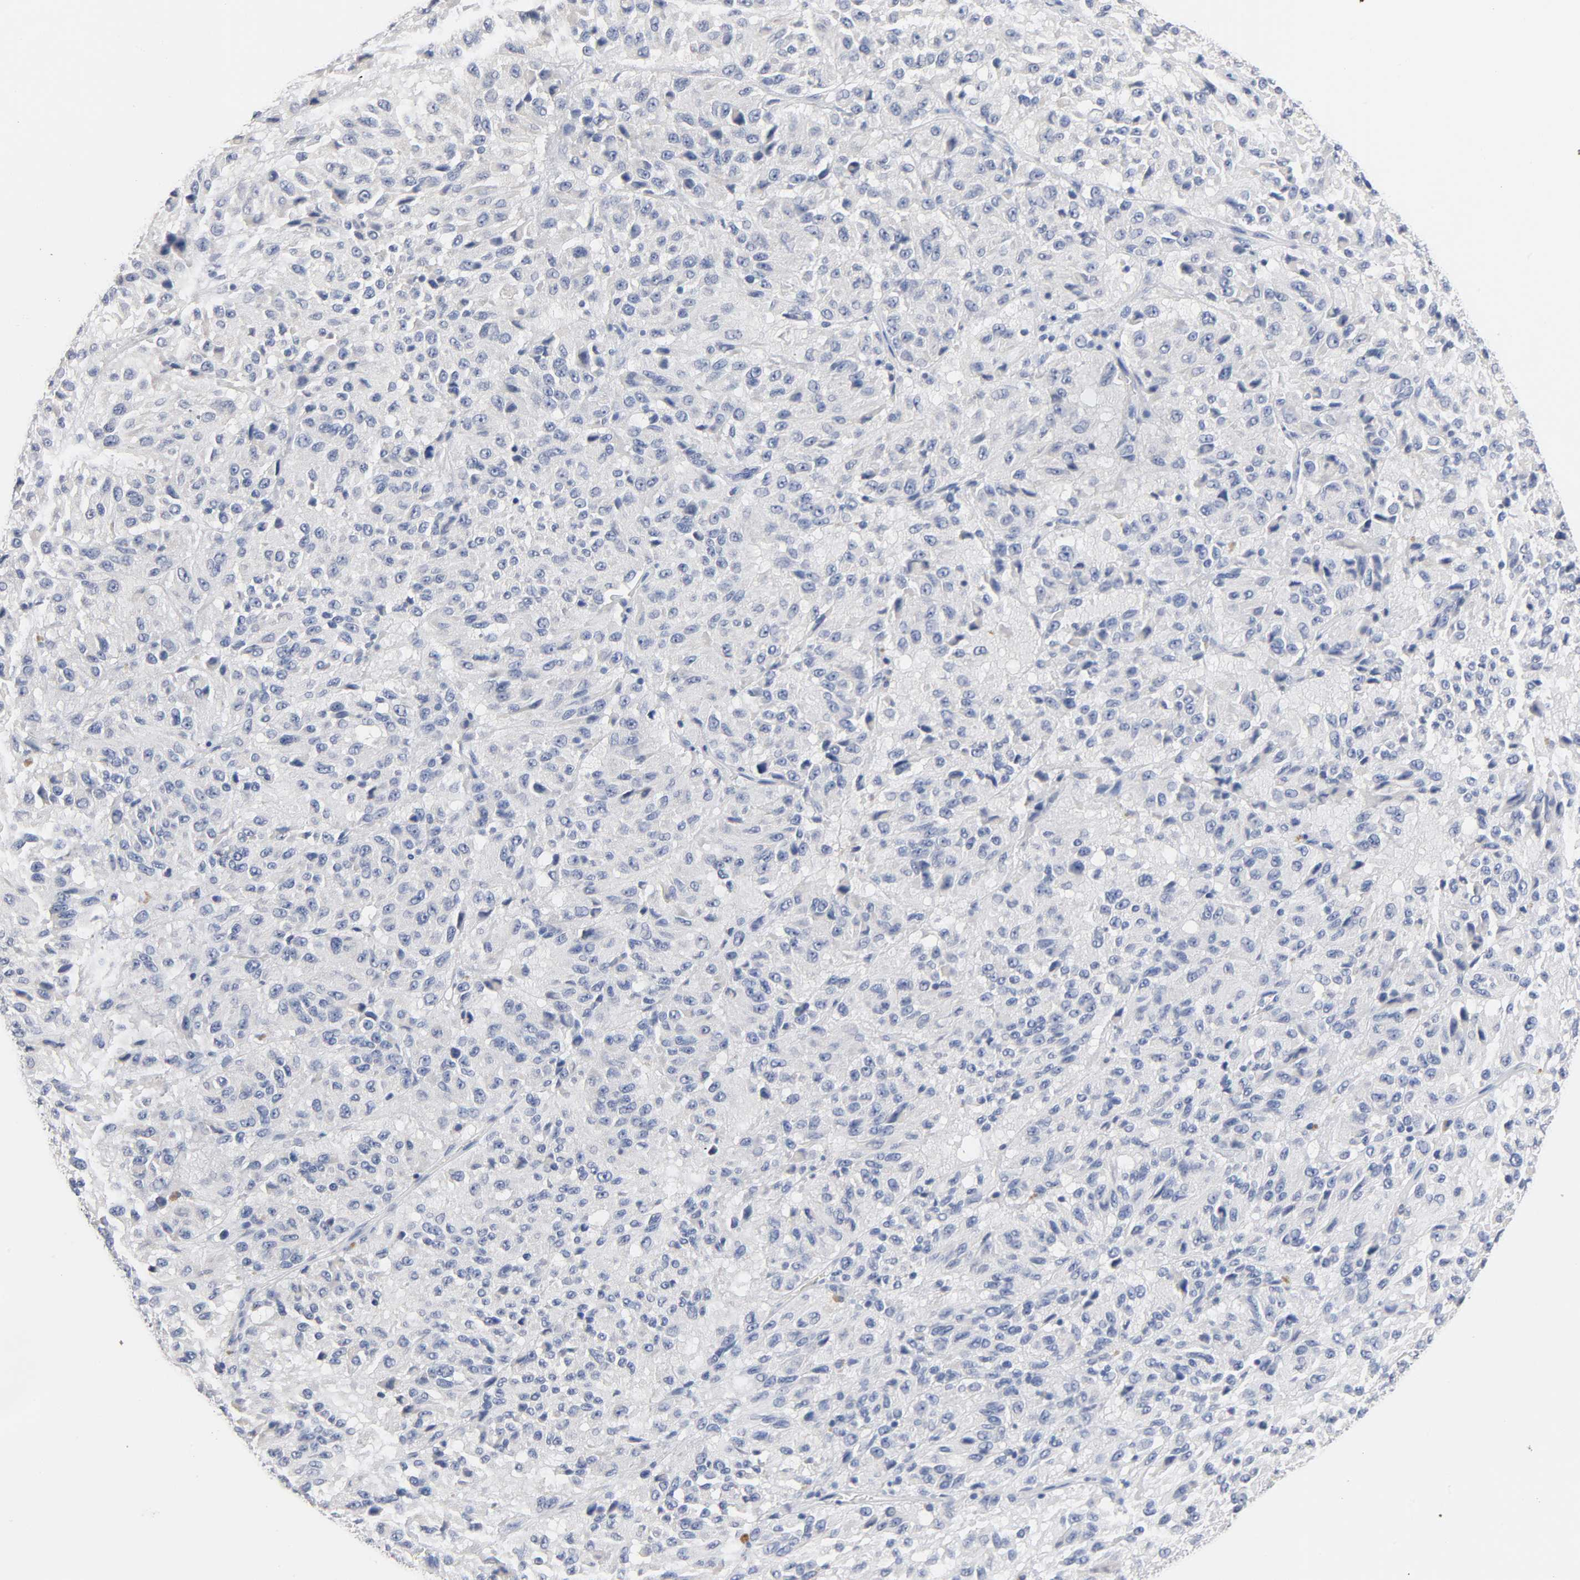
{"staining": {"intensity": "negative", "quantity": "none", "location": "none"}, "tissue": "melanoma", "cell_type": "Tumor cells", "image_type": "cancer", "snomed": [{"axis": "morphology", "description": "Malignant melanoma, Metastatic site"}, {"axis": "topography", "description": "Lung"}], "caption": "DAB (3,3'-diaminobenzidine) immunohistochemical staining of human melanoma demonstrates no significant expression in tumor cells.", "gene": "ZCCHC13", "patient": {"sex": "male", "age": 64}}